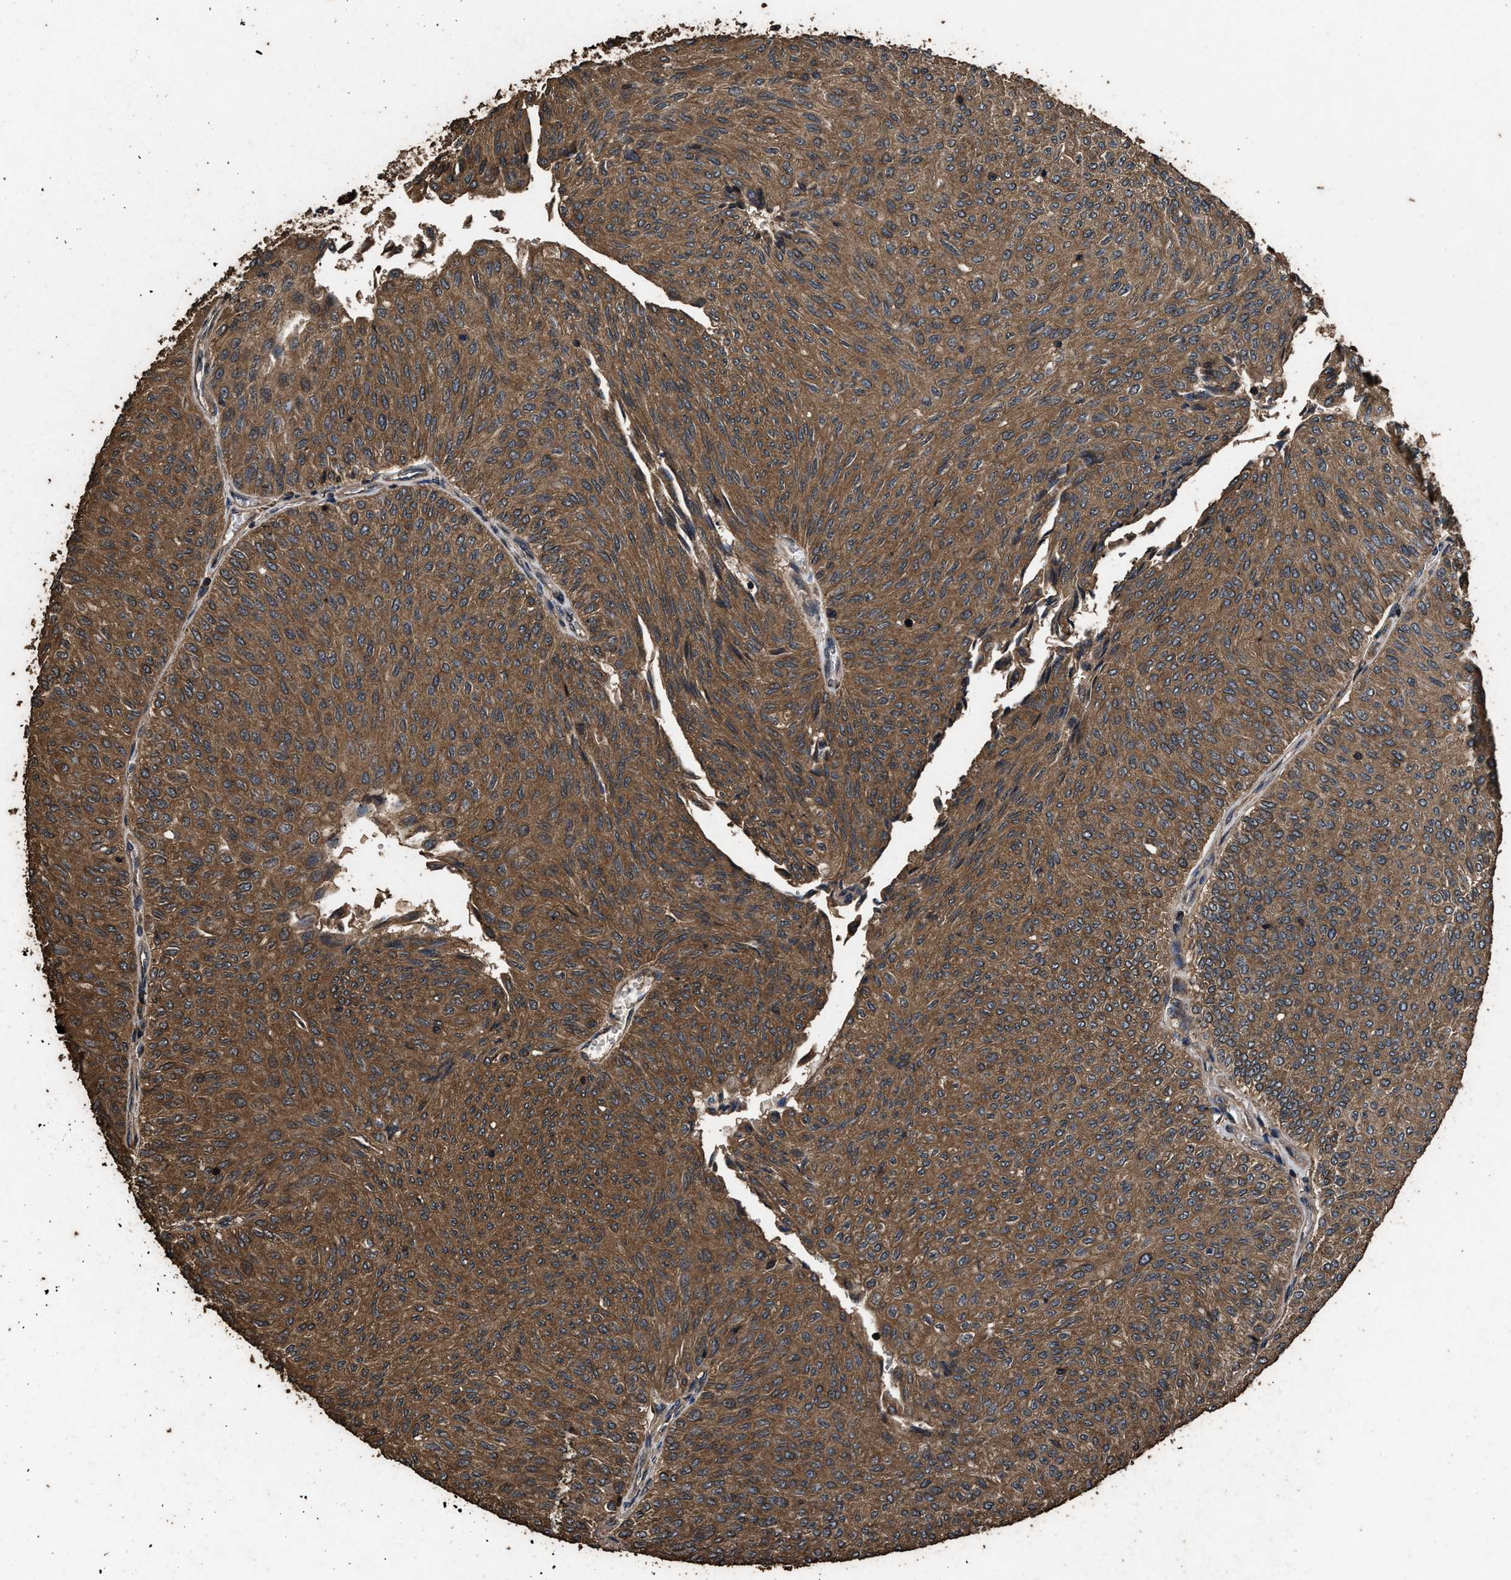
{"staining": {"intensity": "strong", "quantity": ">75%", "location": "cytoplasmic/membranous"}, "tissue": "urothelial cancer", "cell_type": "Tumor cells", "image_type": "cancer", "snomed": [{"axis": "morphology", "description": "Urothelial carcinoma, Low grade"}, {"axis": "topography", "description": "Urinary bladder"}], "caption": "Protein staining demonstrates strong cytoplasmic/membranous expression in about >75% of tumor cells in urothelial cancer.", "gene": "ZMYND19", "patient": {"sex": "male", "age": 78}}